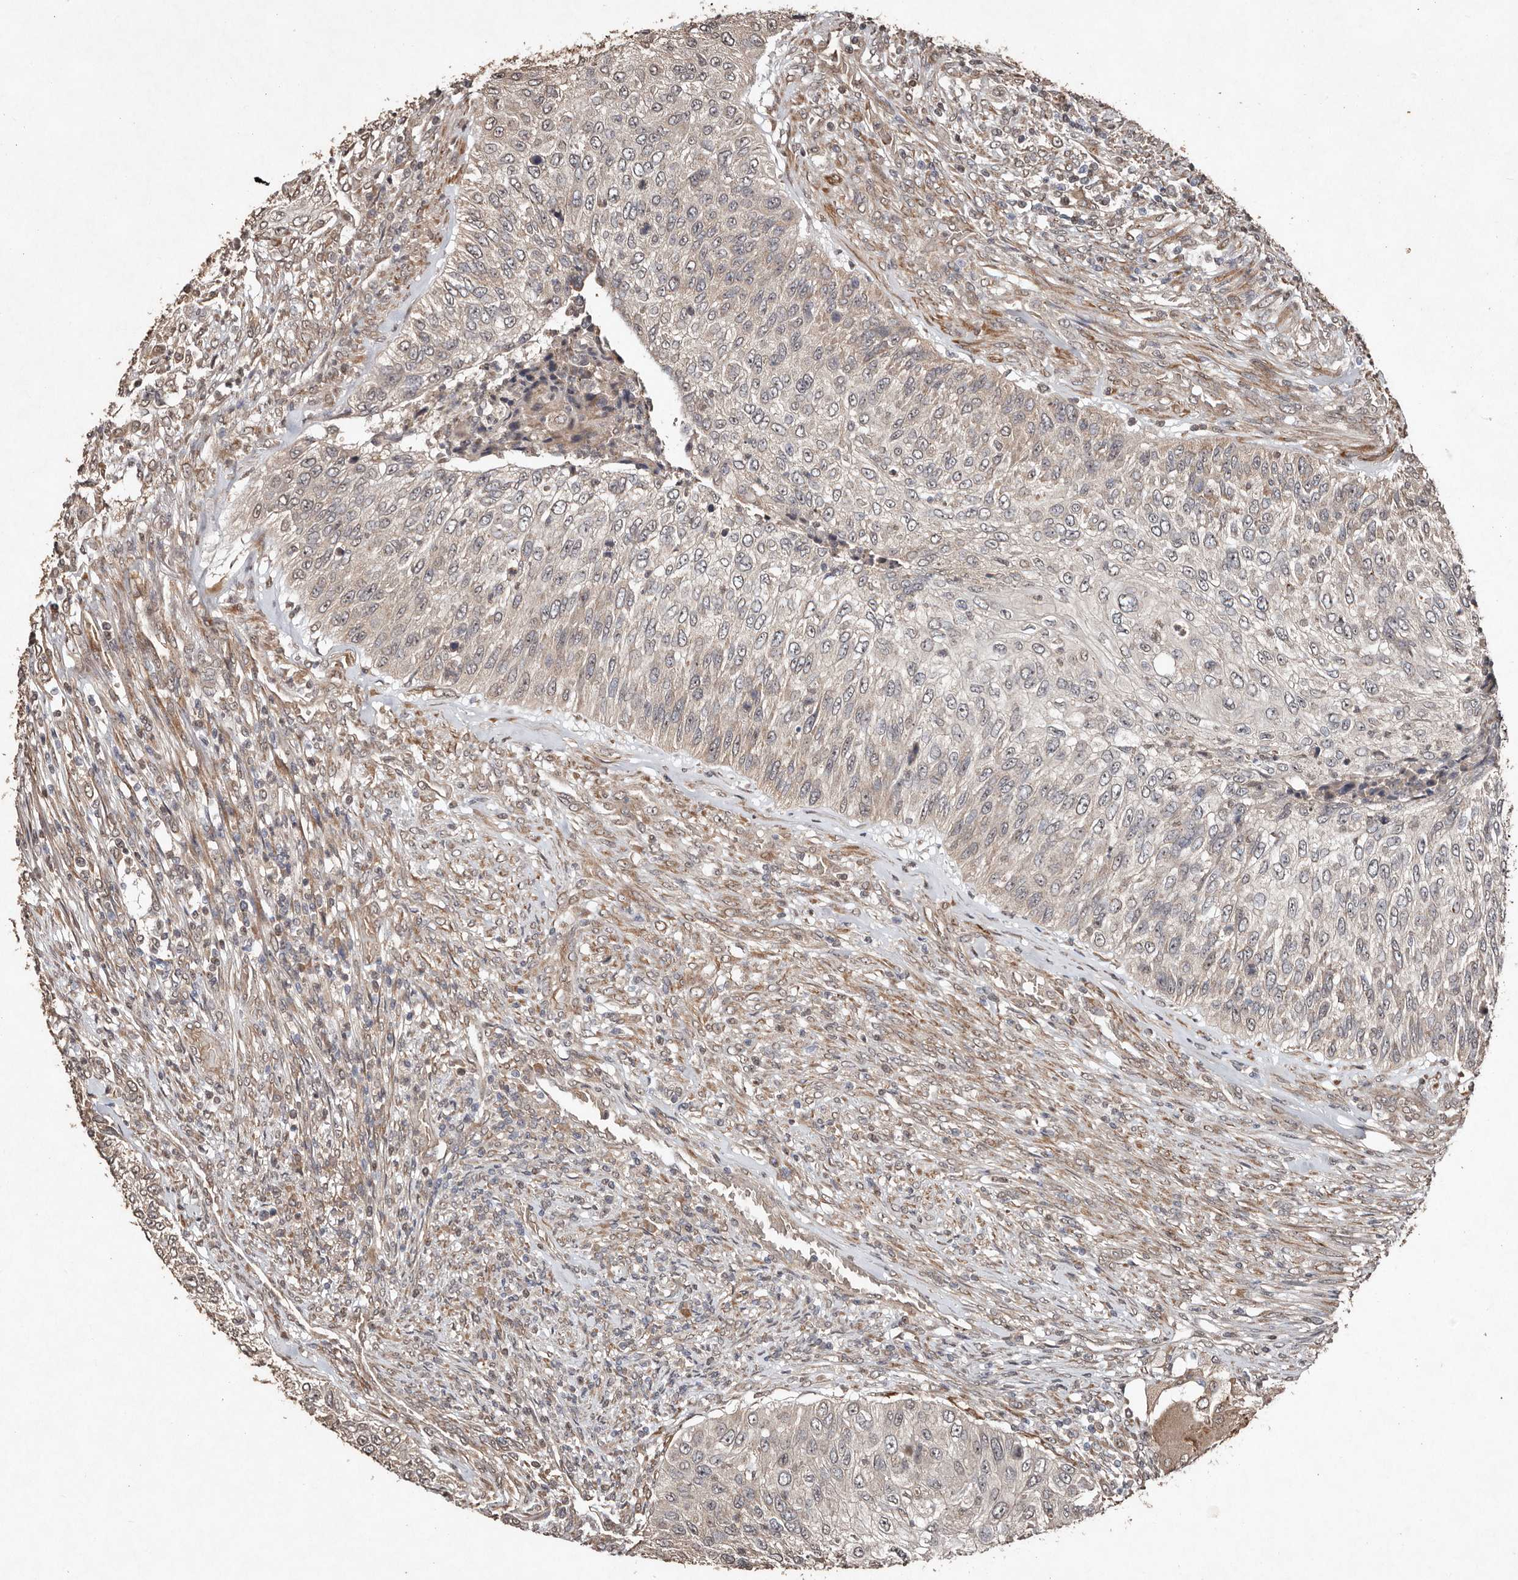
{"staining": {"intensity": "negative", "quantity": "none", "location": "none"}, "tissue": "urothelial cancer", "cell_type": "Tumor cells", "image_type": "cancer", "snomed": [{"axis": "morphology", "description": "Urothelial carcinoma, High grade"}, {"axis": "topography", "description": "Urinary bladder"}], "caption": "This is a micrograph of IHC staining of urothelial cancer, which shows no positivity in tumor cells.", "gene": "DIP2C", "patient": {"sex": "female", "age": 60}}